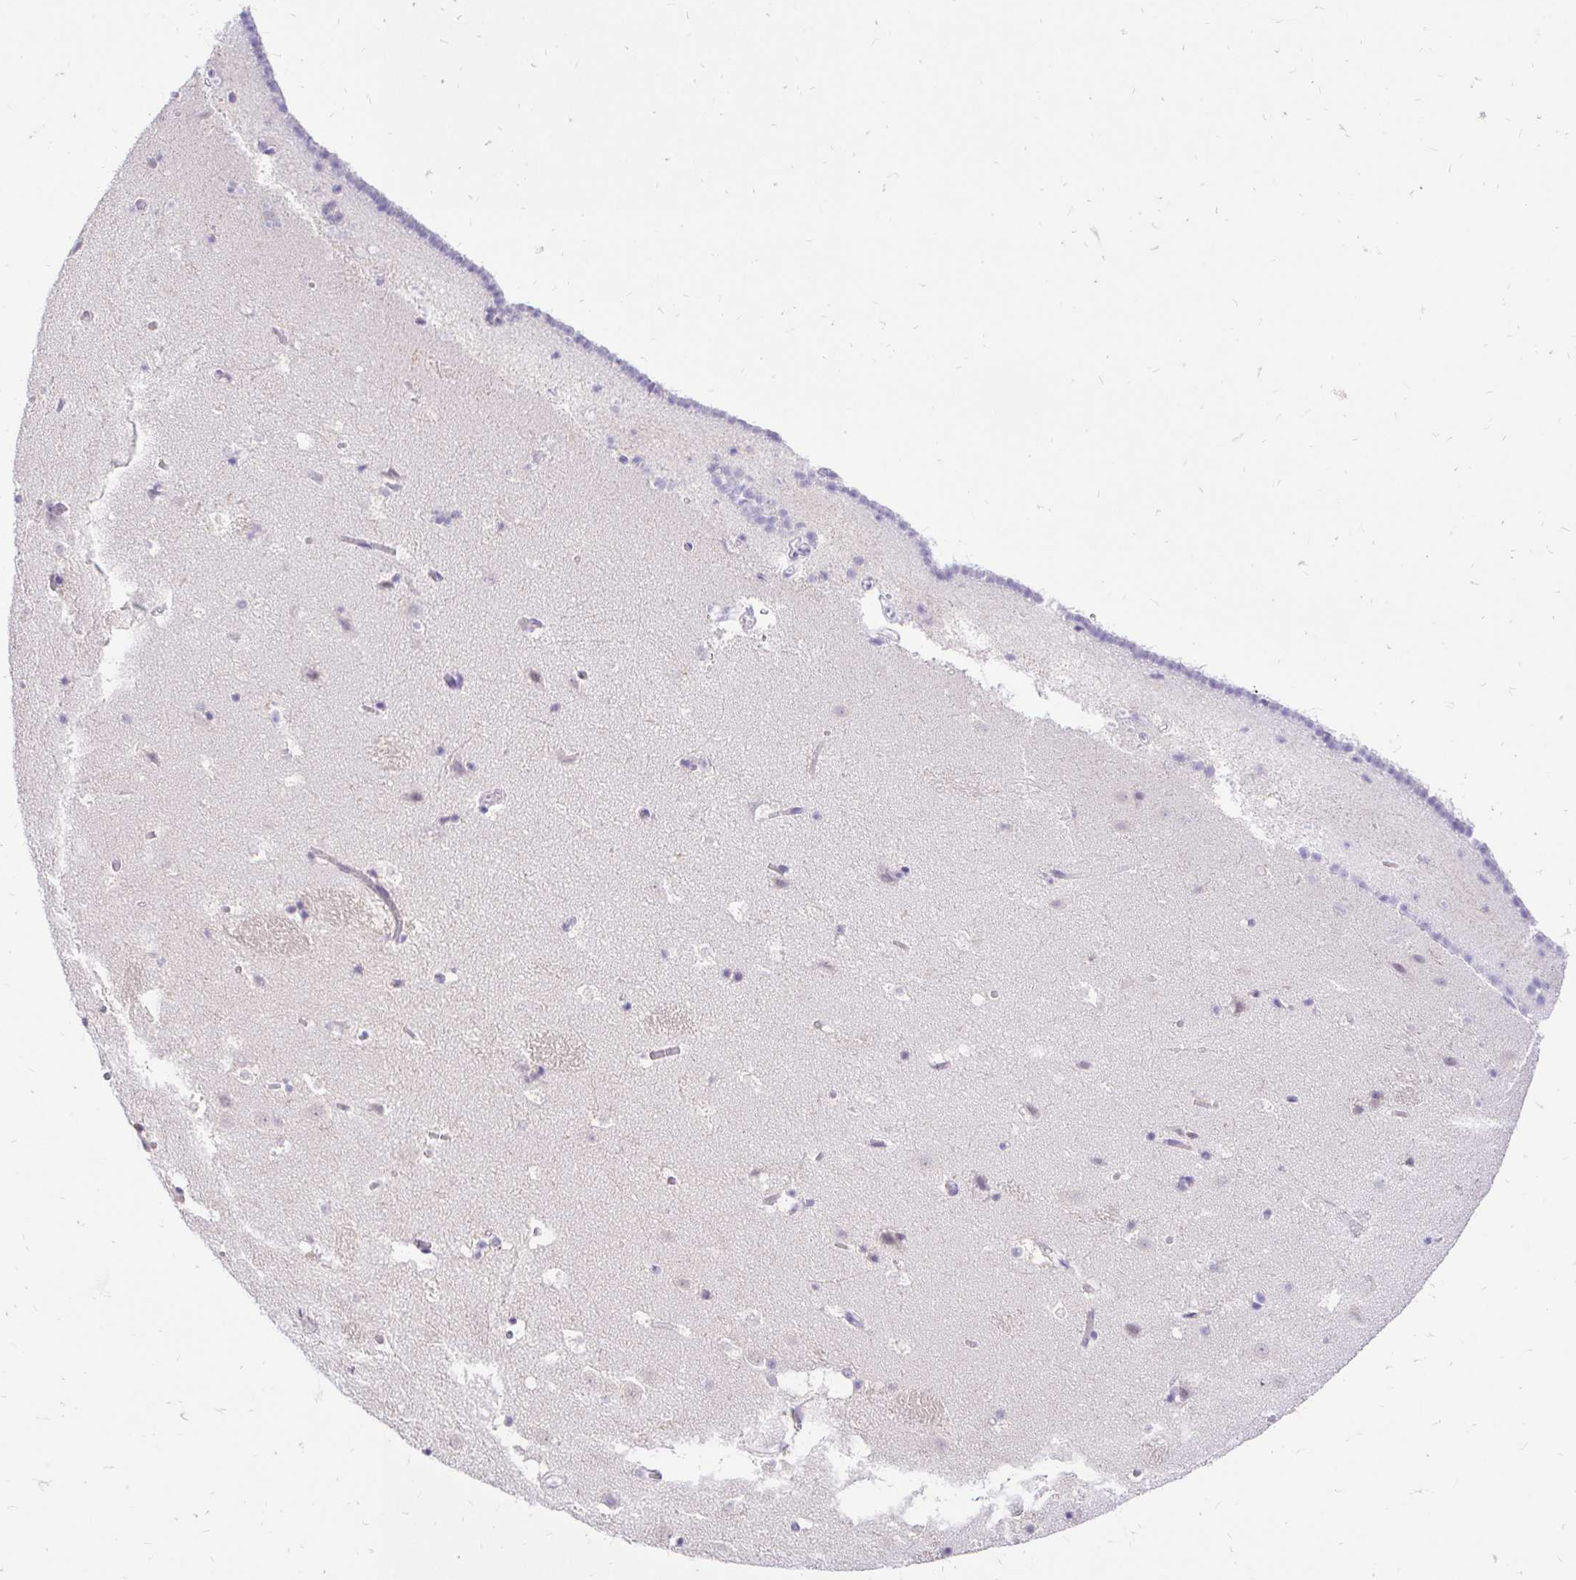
{"staining": {"intensity": "negative", "quantity": "none", "location": "none"}, "tissue": "caudate", "cell_type": "Glial cells", "image_type": "normal", "snomed": [{"axis": "morphology", "description": "Normal tissue, NOS"}, {"axis": "topography", "description": "Lateral ventricle wall"}], "caption": "An immunohistochemistry micrograph of unremarkable caudate is shown. There is no staining in glial cells of caudate.", "gene": "FATE1", "patient": {"sex": "male", "age": 37}}